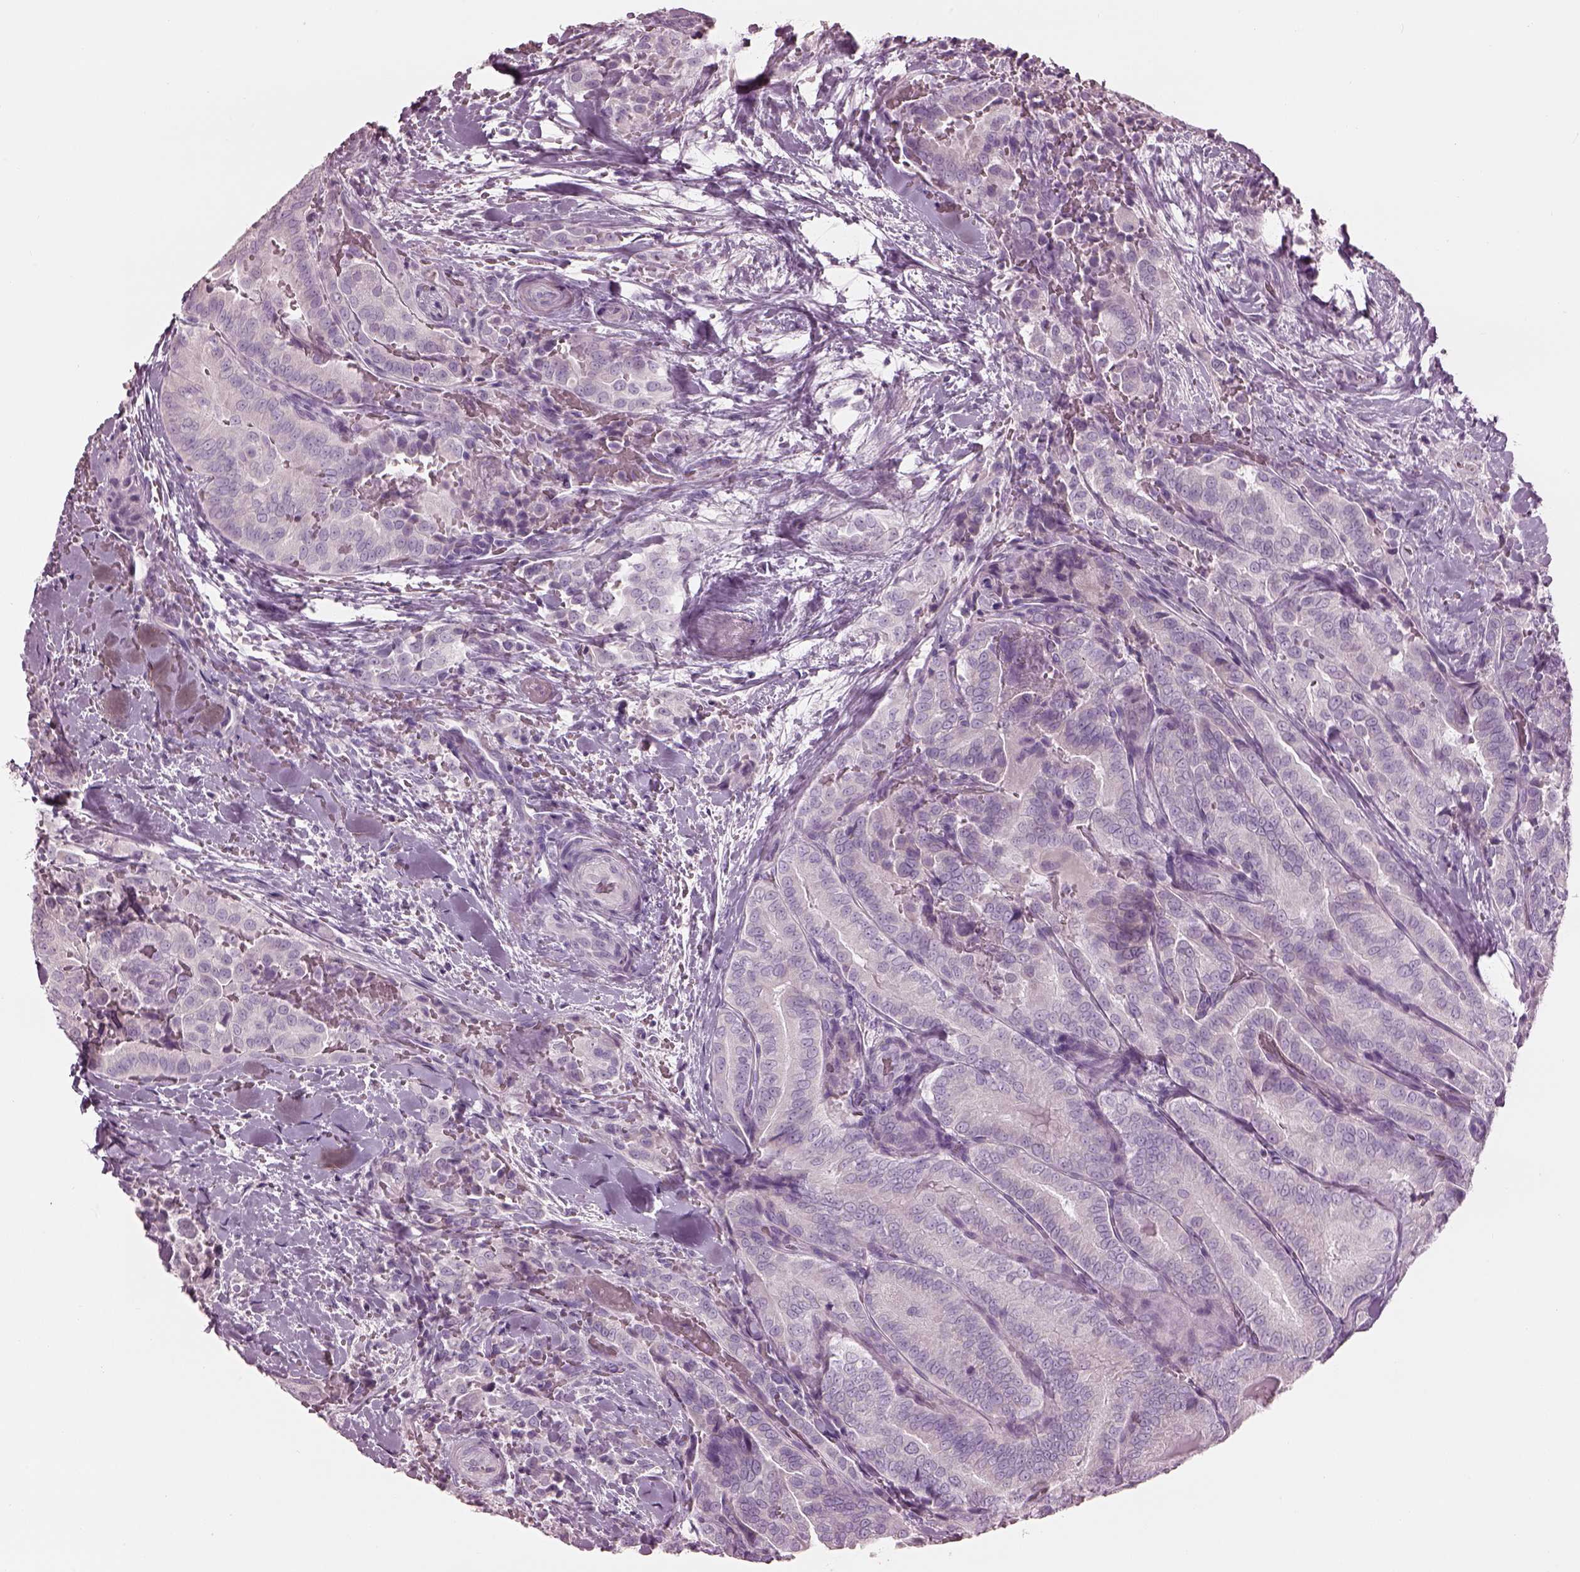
{"staining": {"intensity": "negative", "quantity": "none", "location": "none"}, "tissue": "thyroid cancer", "cell_type": "Tumor cells", "image_type": "cancer", "snomed": [{"axis": "morphology", "description": "Papillary adenocarcinoma, NOS"}, {"axis": "topography", "description": "Thyroid gland"}], "caption": "This is an immunohistochemistry (IHC) image of human thyroid cancer (papillary adenocarcinoma). There is no positivity in tumor cells.", "gene": "RSPH9", "patient": {"sex": "male", "age": 61}}